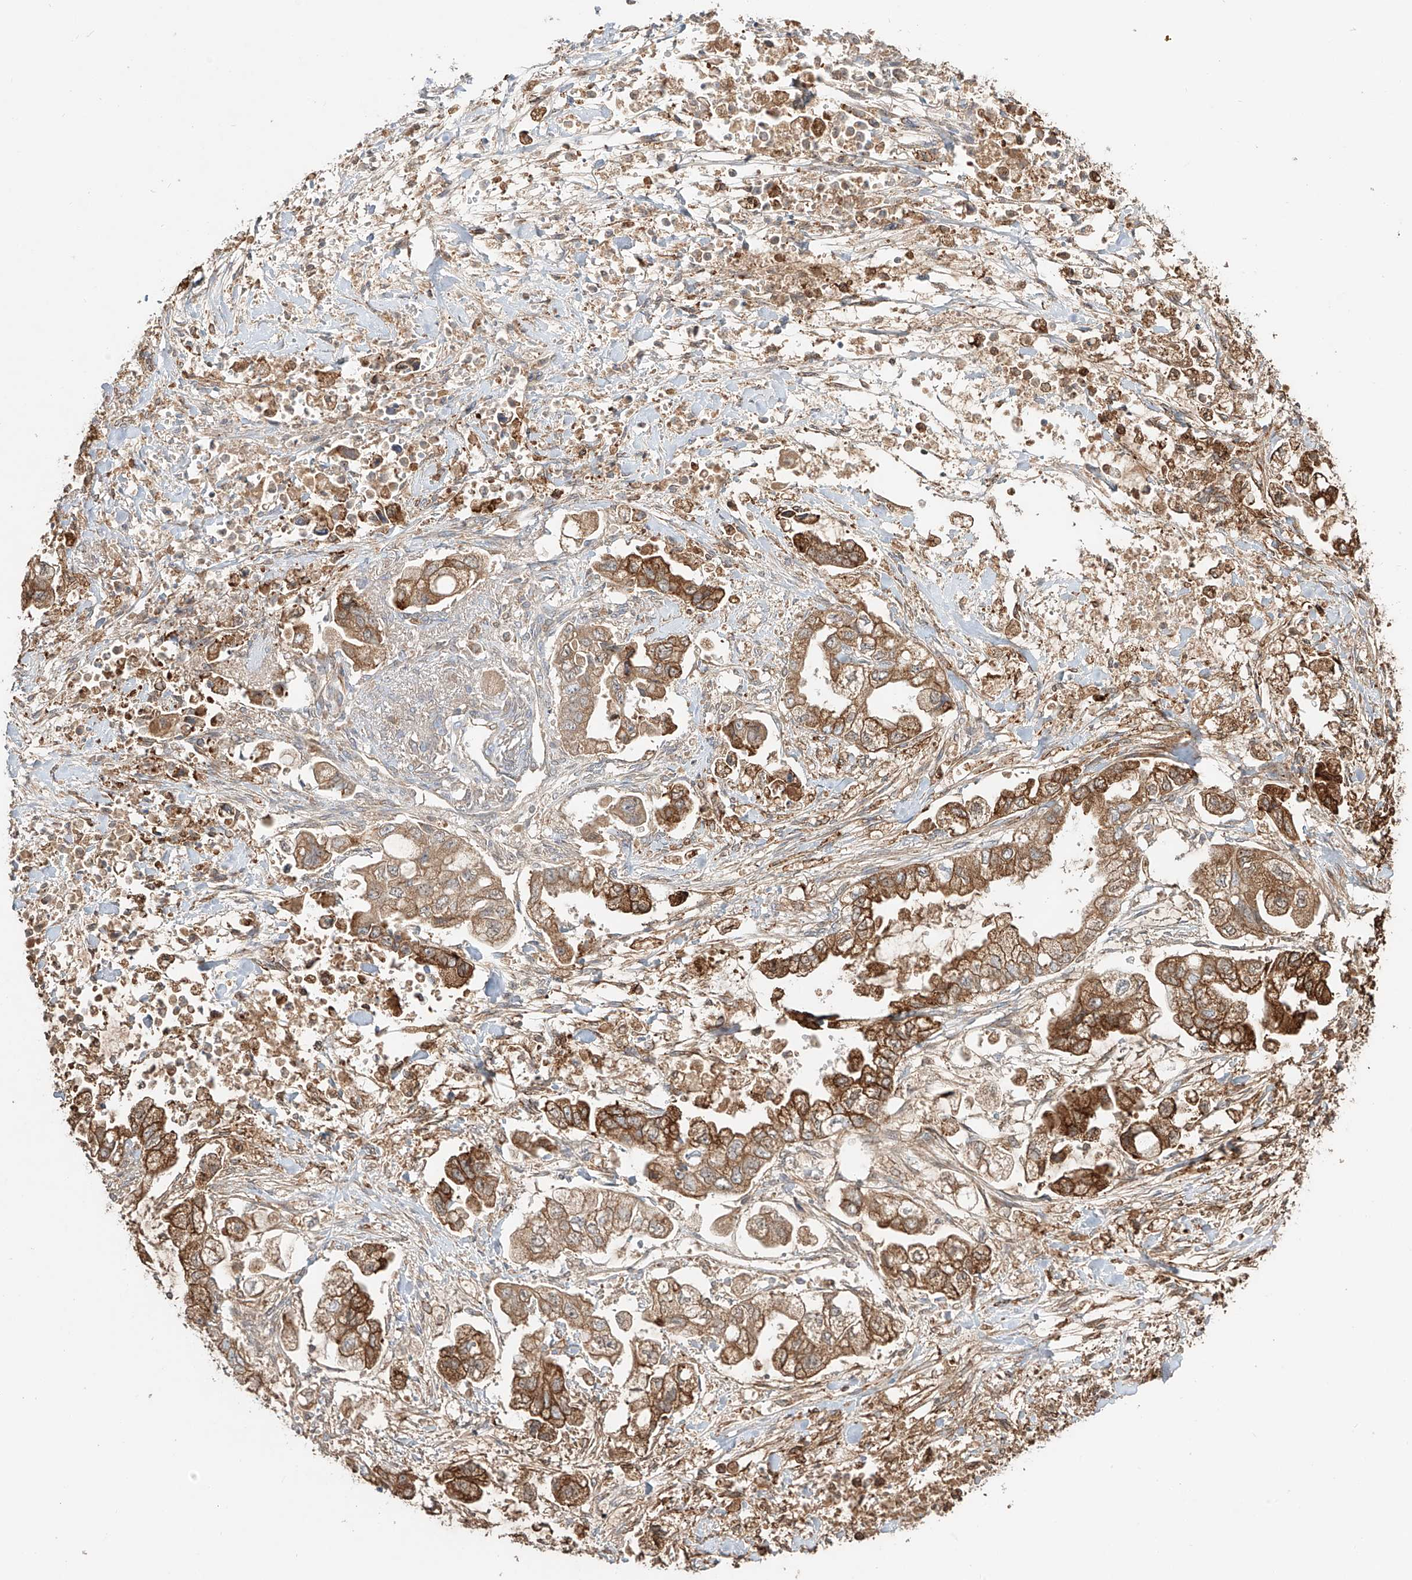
{"staining": {"intensity": "moderate", "quantity": ">75%", "location": "cytoplasmic/membranous"}, "tissue": "stomach cancer", "cell_type": "Tumor cells", "image_type": "cancer", "snomed": [{"axis": "morphology", "description": "Normal tissue, NOS"}, {"axis": "morphology", "description": "Adenocarcinoma, NOS"}, {"axis": "topography", "description": "Stomach"}], "caption": "Immunohistochemistry (DAB) staining of stomach cancer (adenocarcinoma) demonstrates moderate cytoplasmic/membranous protein staining in about >75% of tumor cells.", "gene": "ERO1A", "patient": {"sex": "male", "age": 62}}